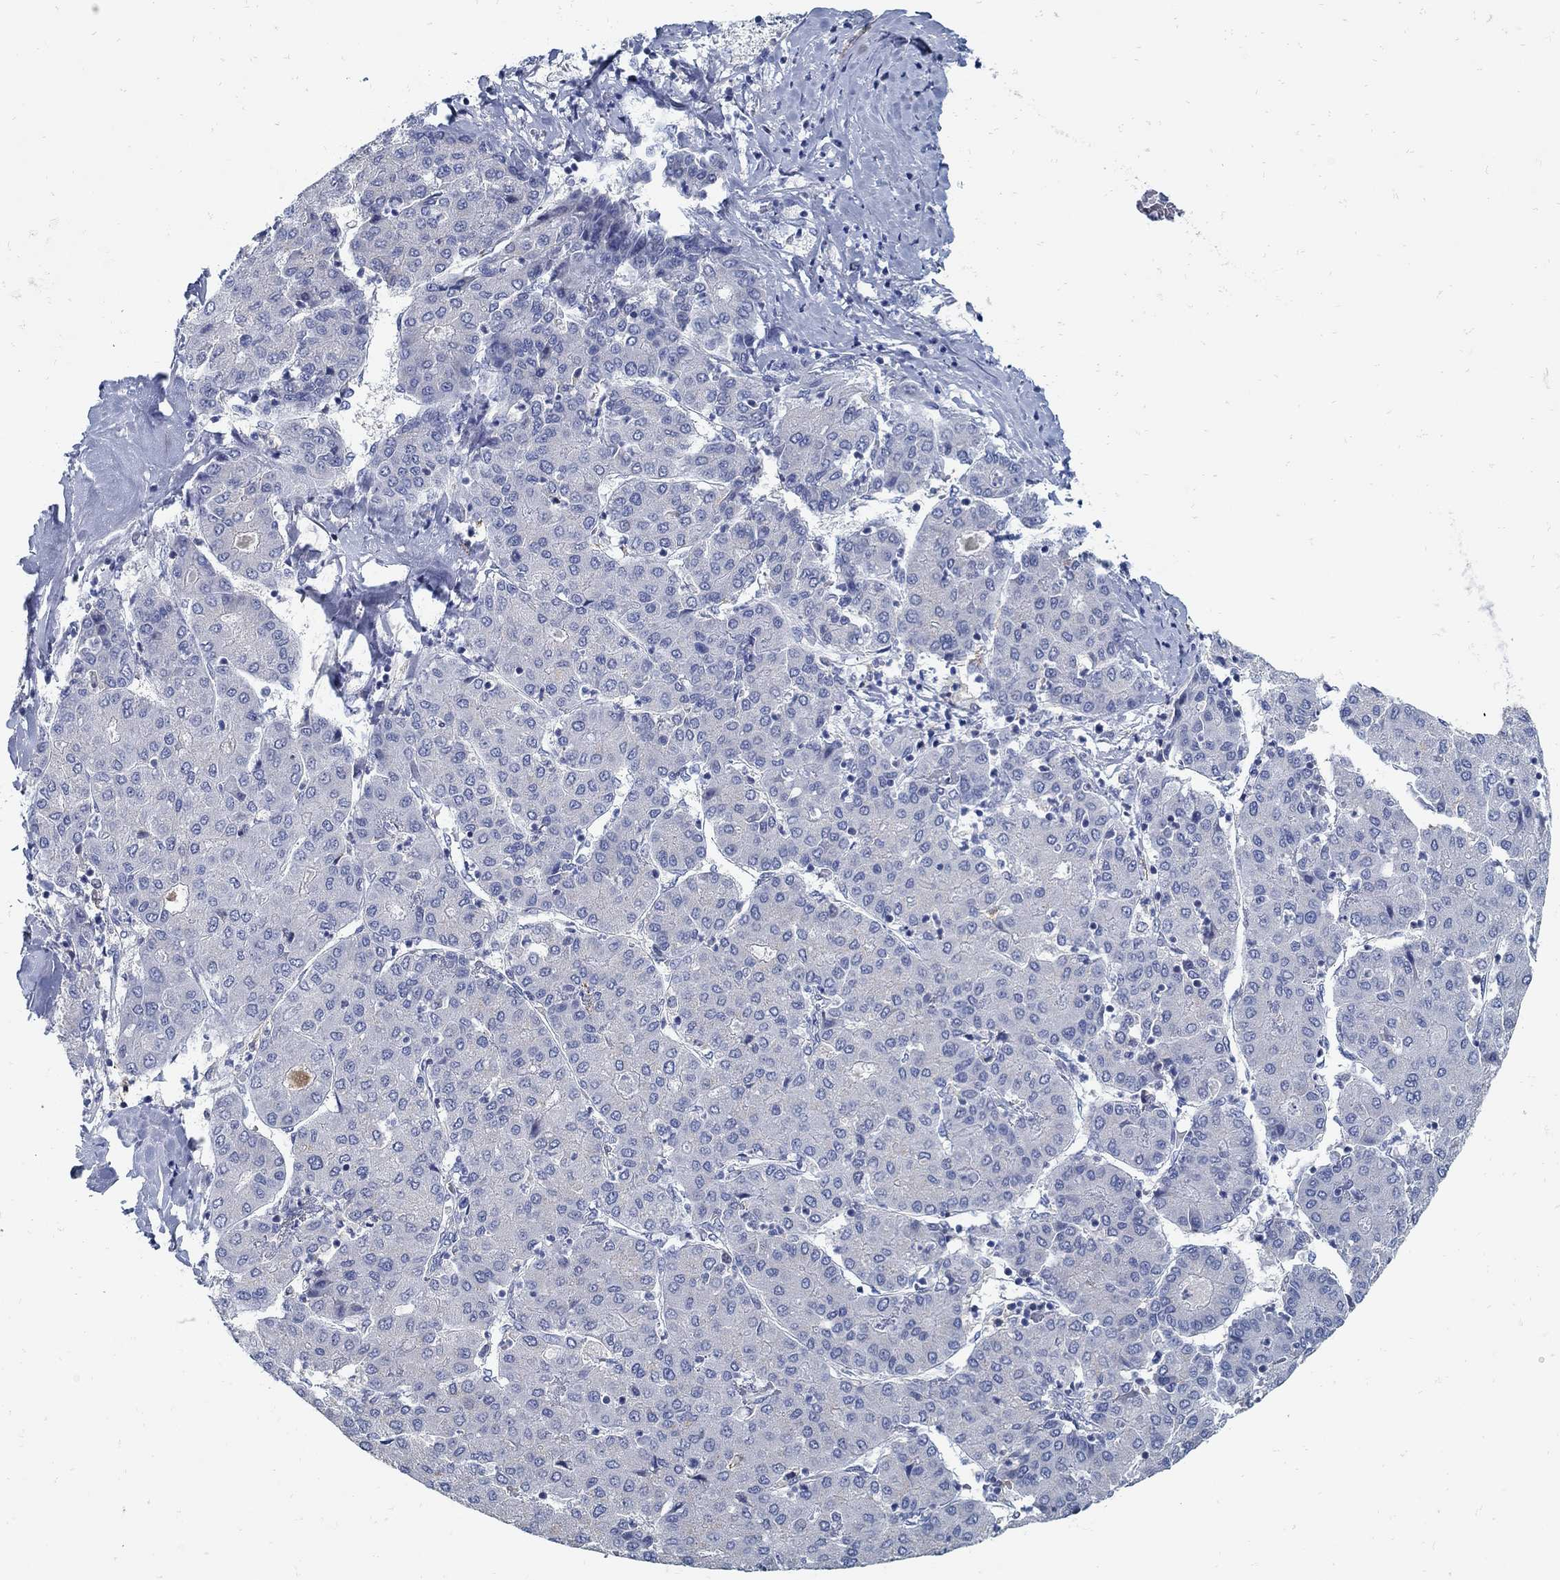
{"staining": {"intensity": "negative", "quantity": "none", "location": "none"}, "tissue": "liver cancer", "cell_type": "Tumor cells", "image_type": "cancer", "snomed": [{"axis": "morphology", "description": "Carcinoma, Hepatocellular, NOS"}, {"axis": "topography", "description": "Liver"}], "caption": "Tumor cells show no significant expression in hepatocellular carcinoma (liver).", "gene": "ZFAND4", "patient": {"sex": "male", "age": 65}}